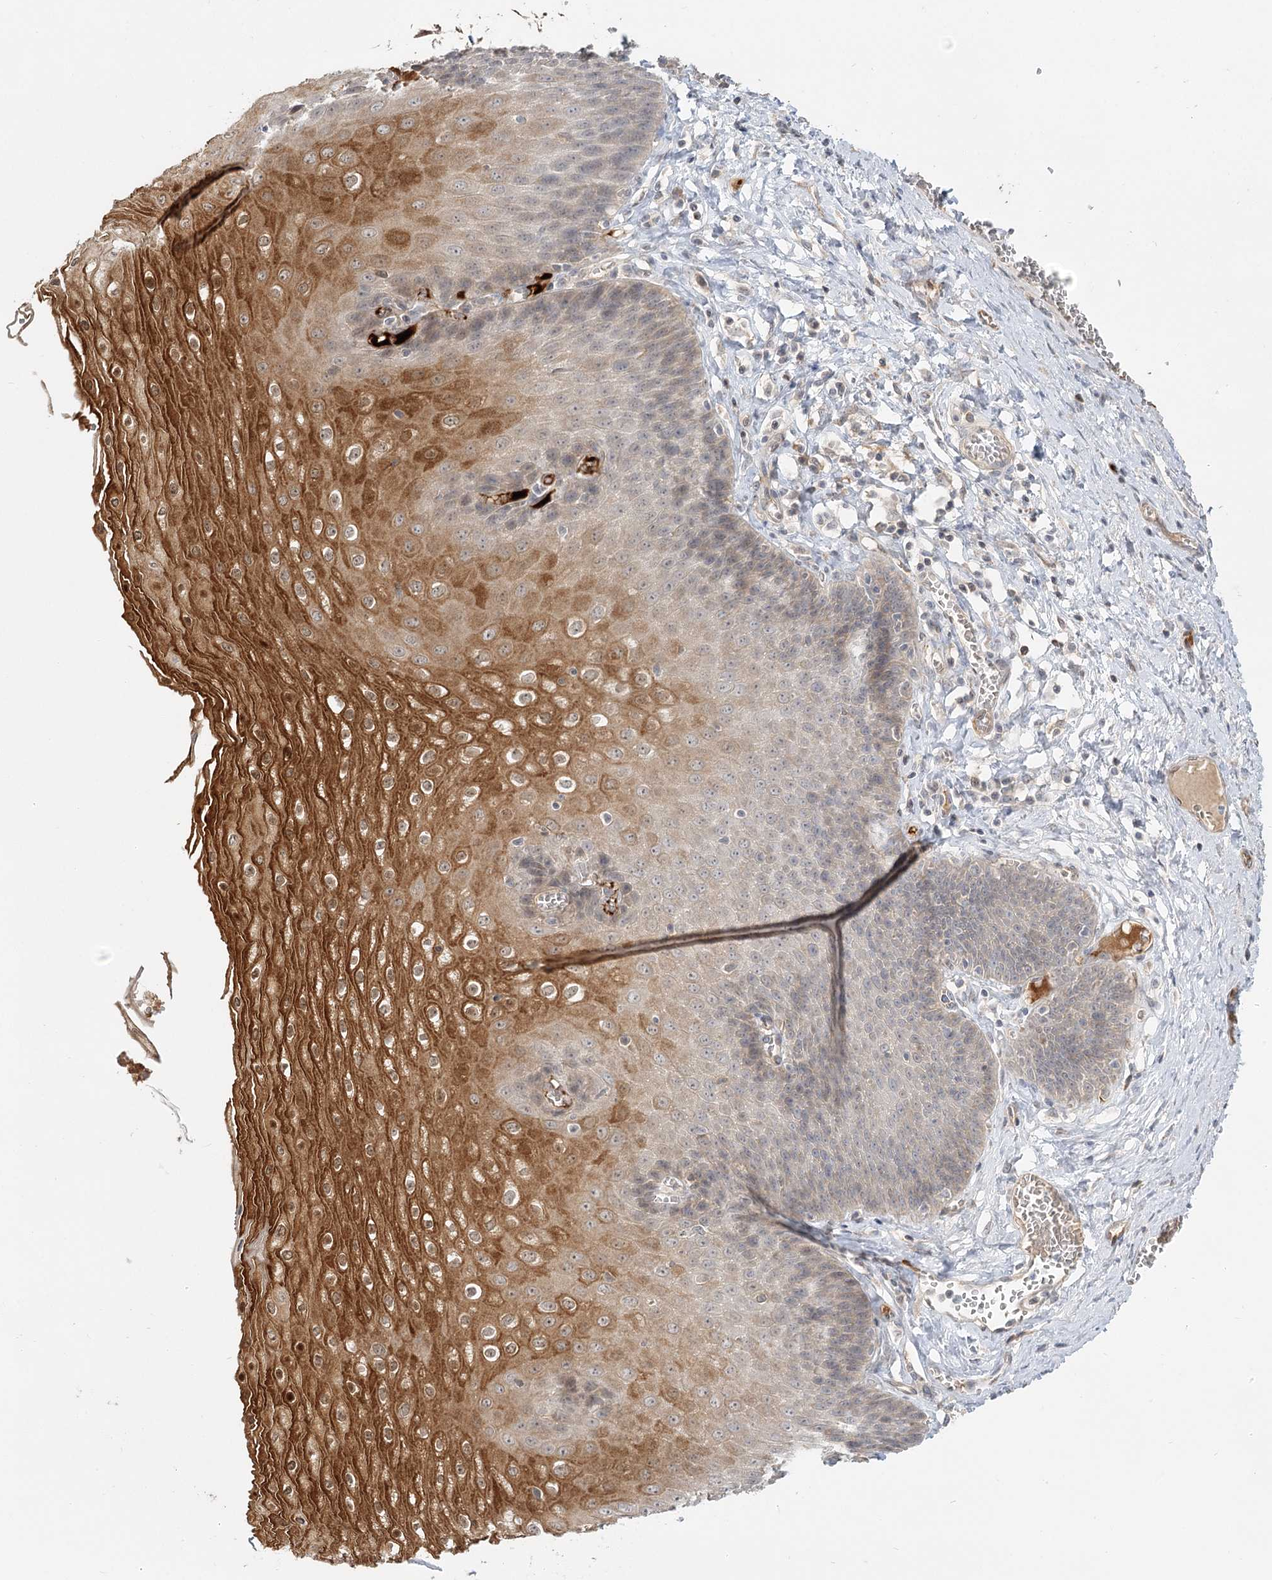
{"staining": {"intensity": "strong", "quantity": "<25%", "location": "cytoplasmic/membranous,nuclear"}, "tissue": "esophagus", "cell_type": "Squamous epithelial cells", "image_type": "normal", "snomed": [{"axis": "morphology", "description": "Normal tissue, NOS"}, {"axis": "topography", "description": "Esophagus"}], "caption": "Human esophagus stained for a protein (brown) reveals strong cytoplasmic/membranous,nuclear positive expression in approximately <25% of squamous epithelial cells.", "gene": "GUCY2C", "patient": {"sex": "male", "age": 60}}